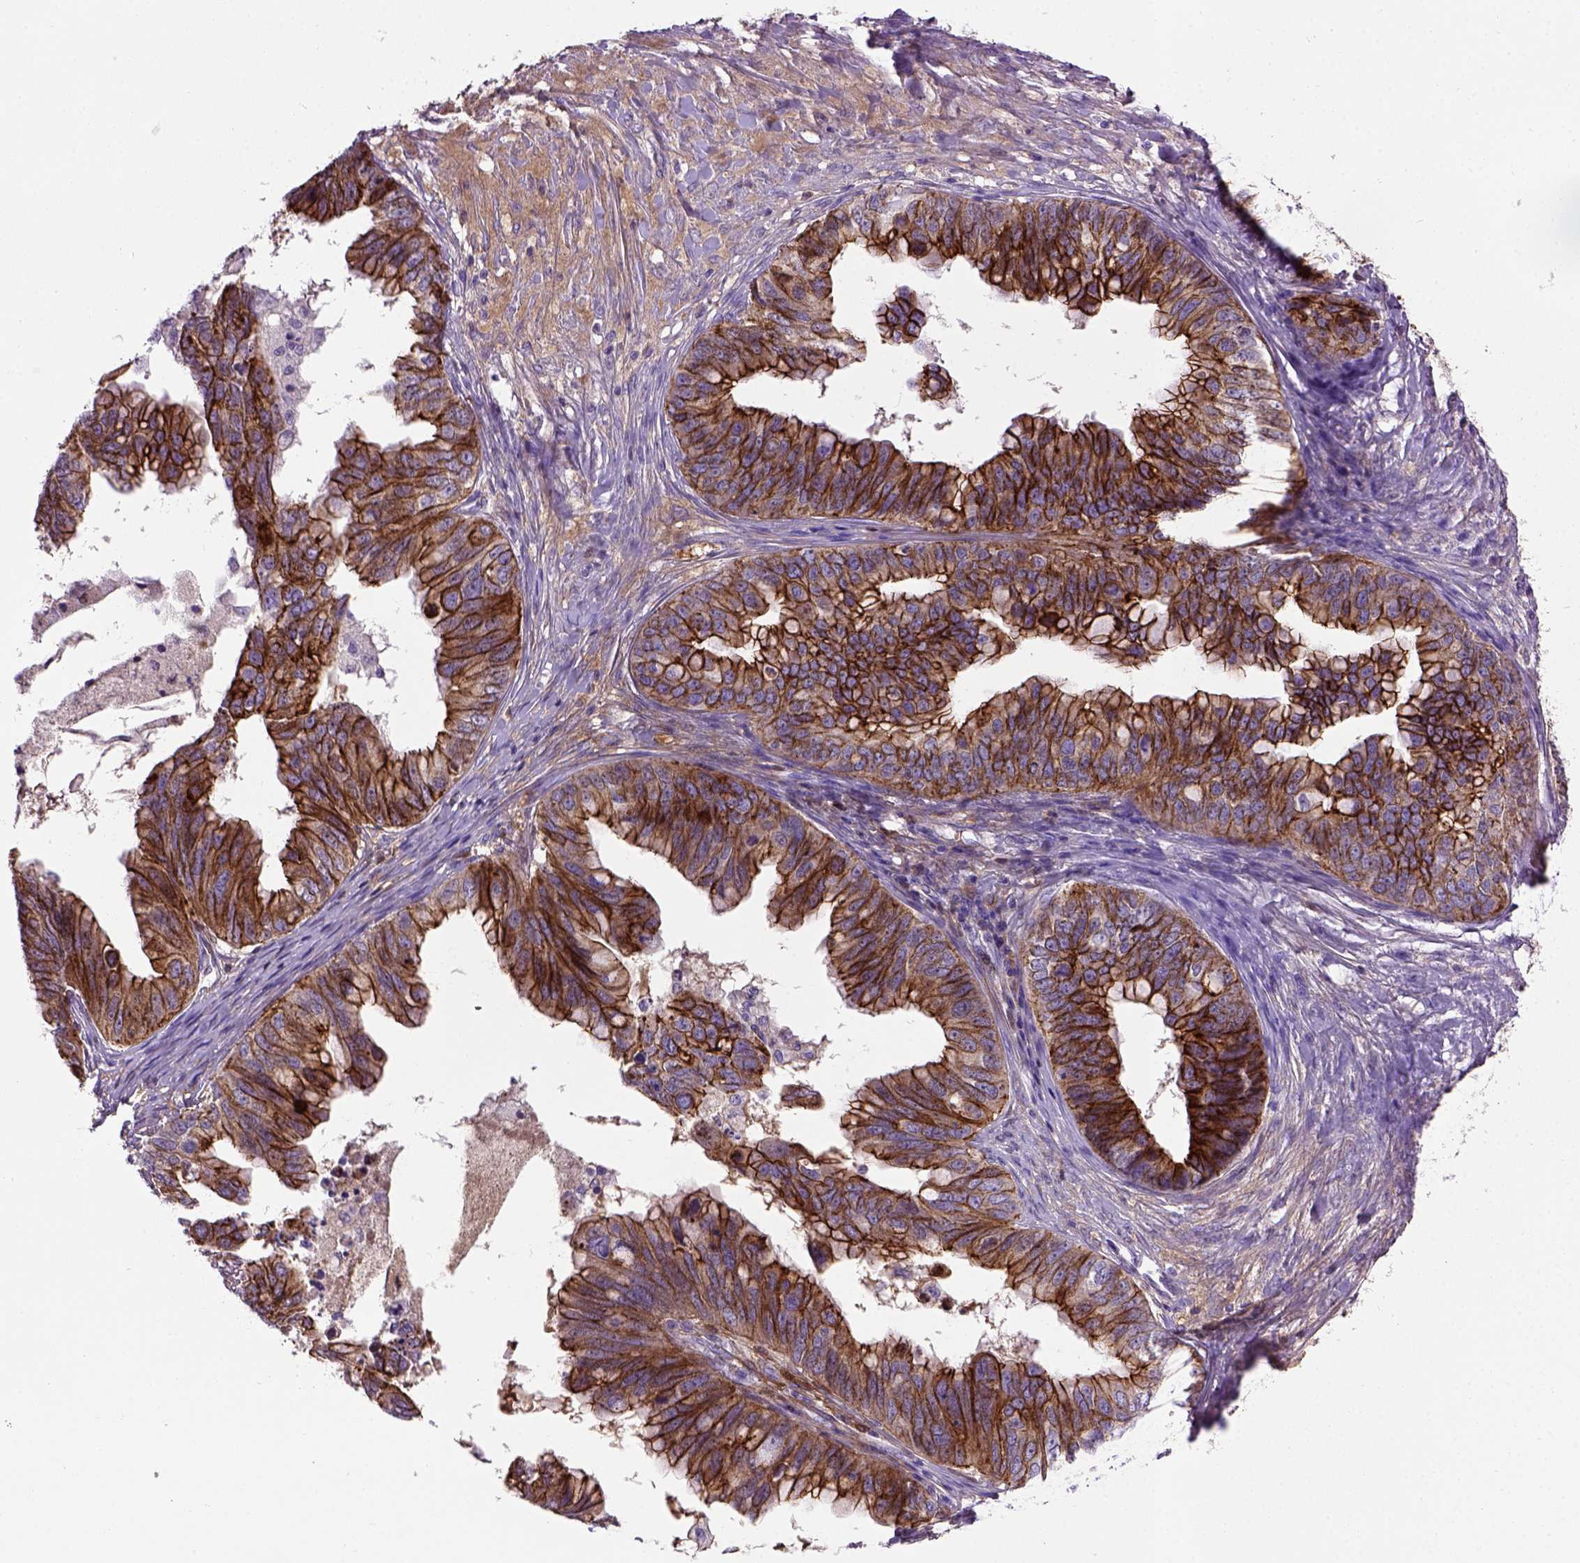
{"staining": {"intensity": "strong", "quantity": ">75%", "location": "cytoplasmic/membranous"}, "tissue": "ovarian cancer", "cell_type": "Tumor cells", "image_type": "cancer", "snomed": [{"axis": "morphology", "description": "Cystadenocarcinoma, mucinous, NOS"}, {"axis": "topography", "description": "Ovary"}], "caption": "Immunohistochemistry micrograph of ovarian mucinous cystadenocarcinoma stained for a protein (brown), which displays high levels of strong cytoplasmic/membranous staining in approximately >75% of tumor cells.", "gene": "CDH1", "patient": {"sex": "female", "age": 76}}